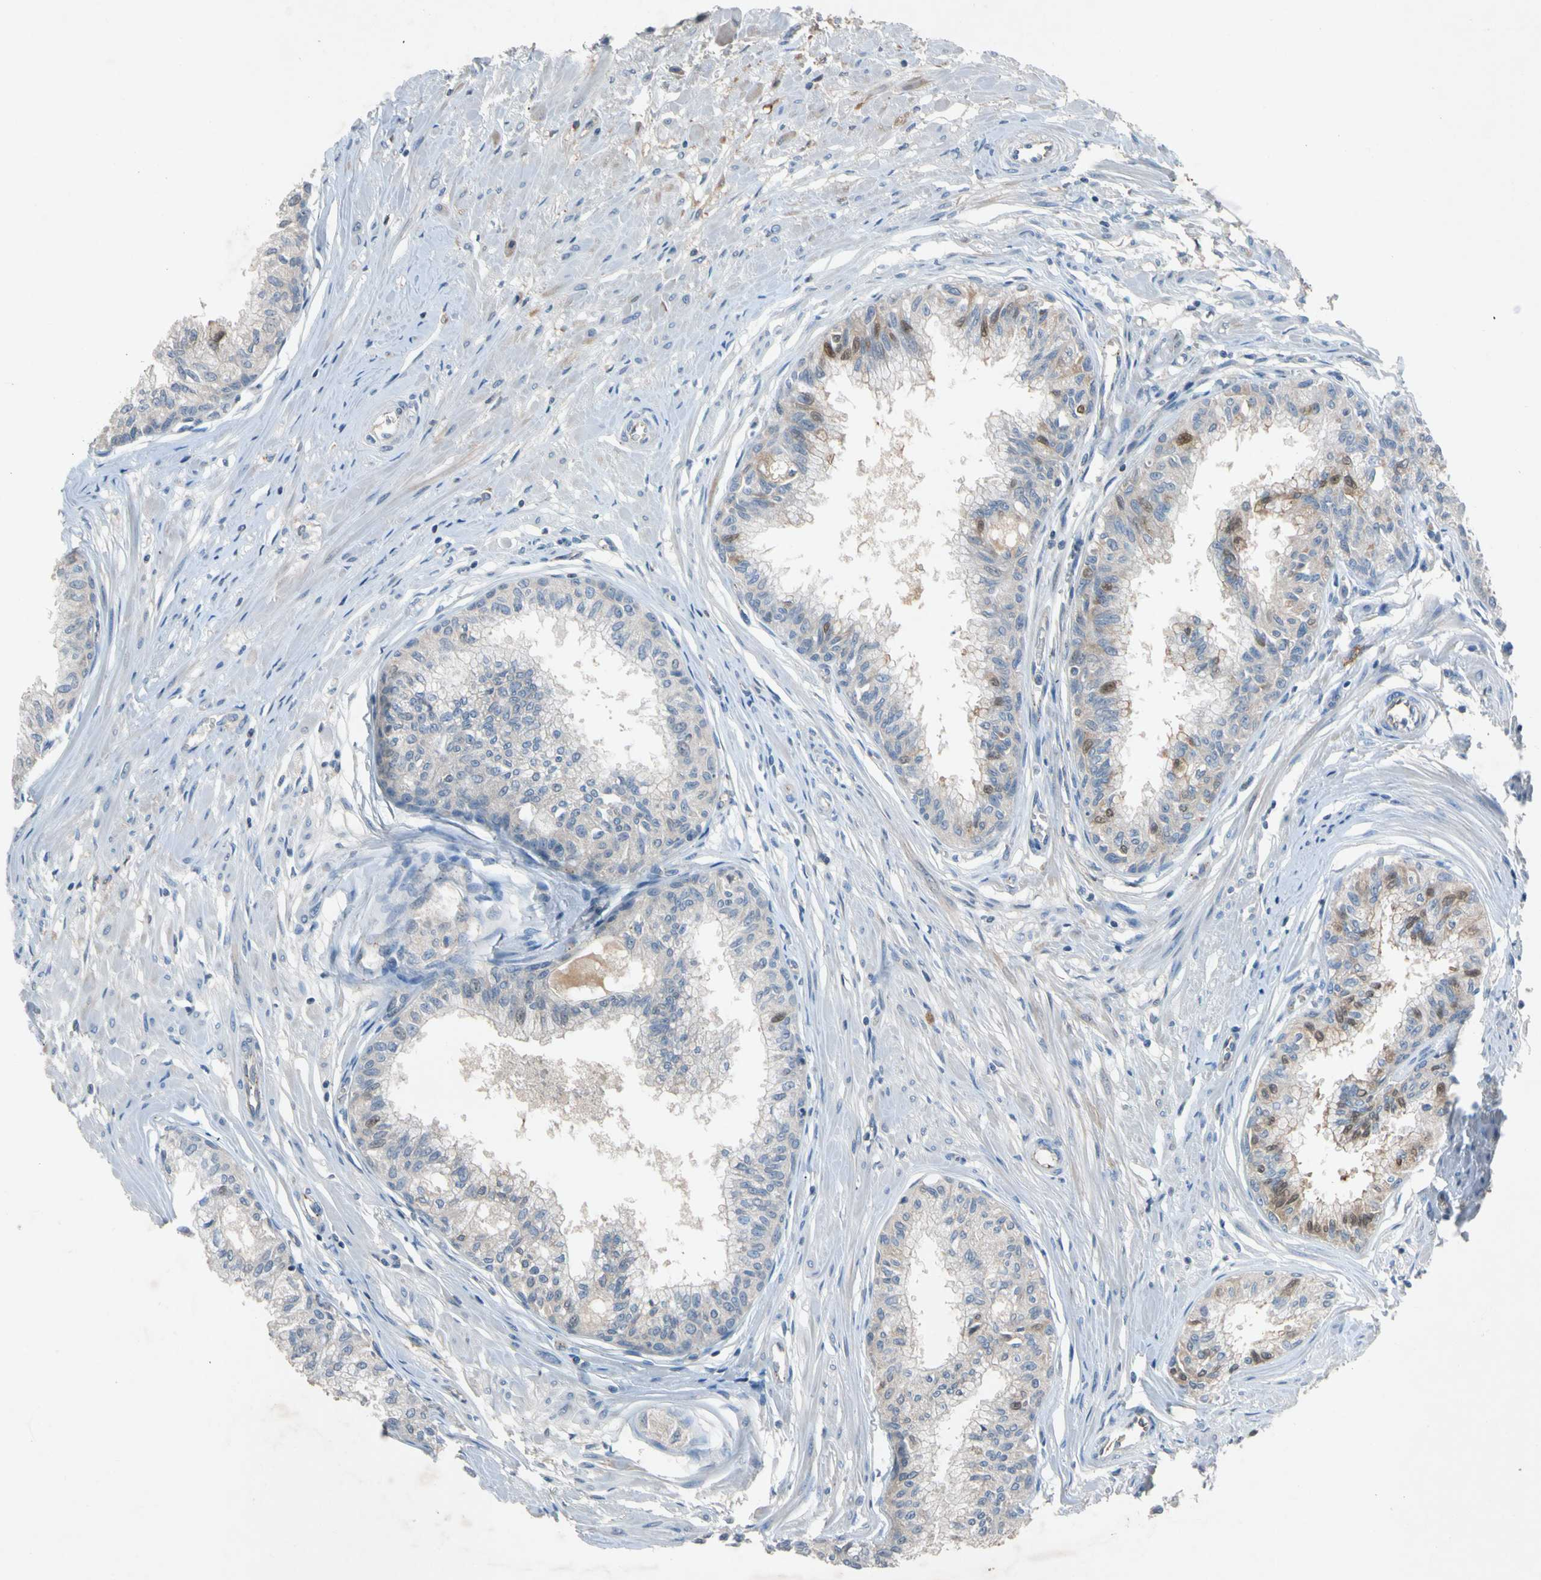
{"staining": {"intensity": "weak", "quantity": "<25%", "location": "cytoplasmic/membranous"}, "tissue": "prostate", "cell_type": "Glandular cells", "image_type": "normal", "snomed": [{"axis": "morphology", "description": "Normal tissue, NOS"}, {"axis": "topography", "description": "Prostate"}, {"axis": "topography", "description": "Seminal veicle"}], "caption": "The immunohistochemistry micrograph has no significant staining in glandular cells of prostate. (Stains: DAB (3,3'-diaminobenzidine) immunohistochemistry with hematoxylin counter stain, Microscopy: brightfield microscopy at high magnification).", "gene": "NDFIP2", "patient": {"sex": "male", "age": 60}}